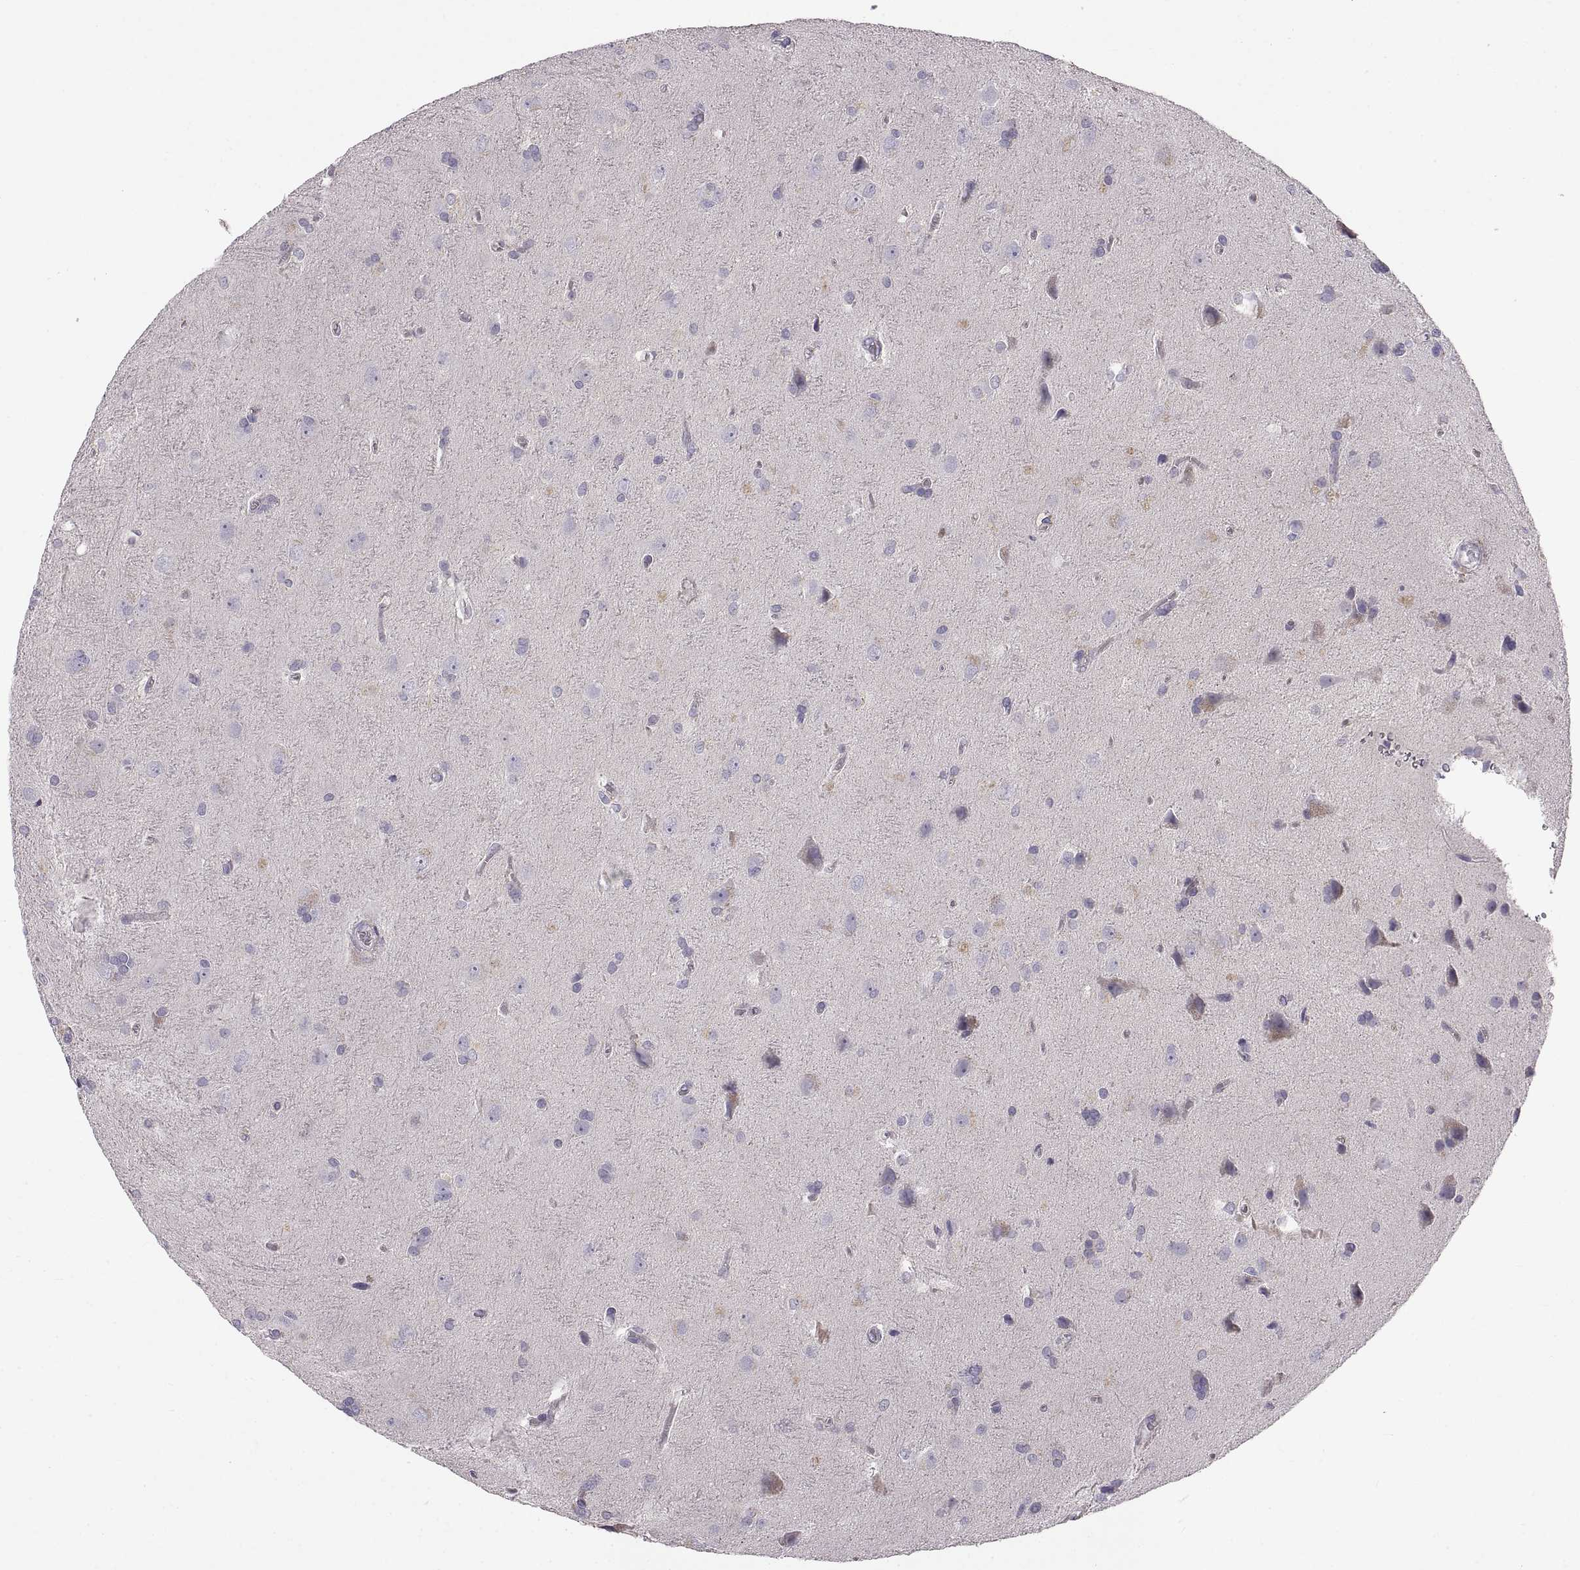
{"staining": {"intensity": "negative", "quantity": "none", "location": "none"}, "tissue": "glioma", "cell_type": "Tumor cells", "image_type": "cancer", "snomed": [{"axis": "morphology", "description": "Glioma, malignant, Low grade"}, {"axis": "topography", "description": "Brain"}], "caption": "This is an immunohistochemistry (IHC) image of malignant glioma (low-grade). There is no staining in tumor cells.", "gene": "ADAM32", "patient": {"sex": "male", "age": 58}}